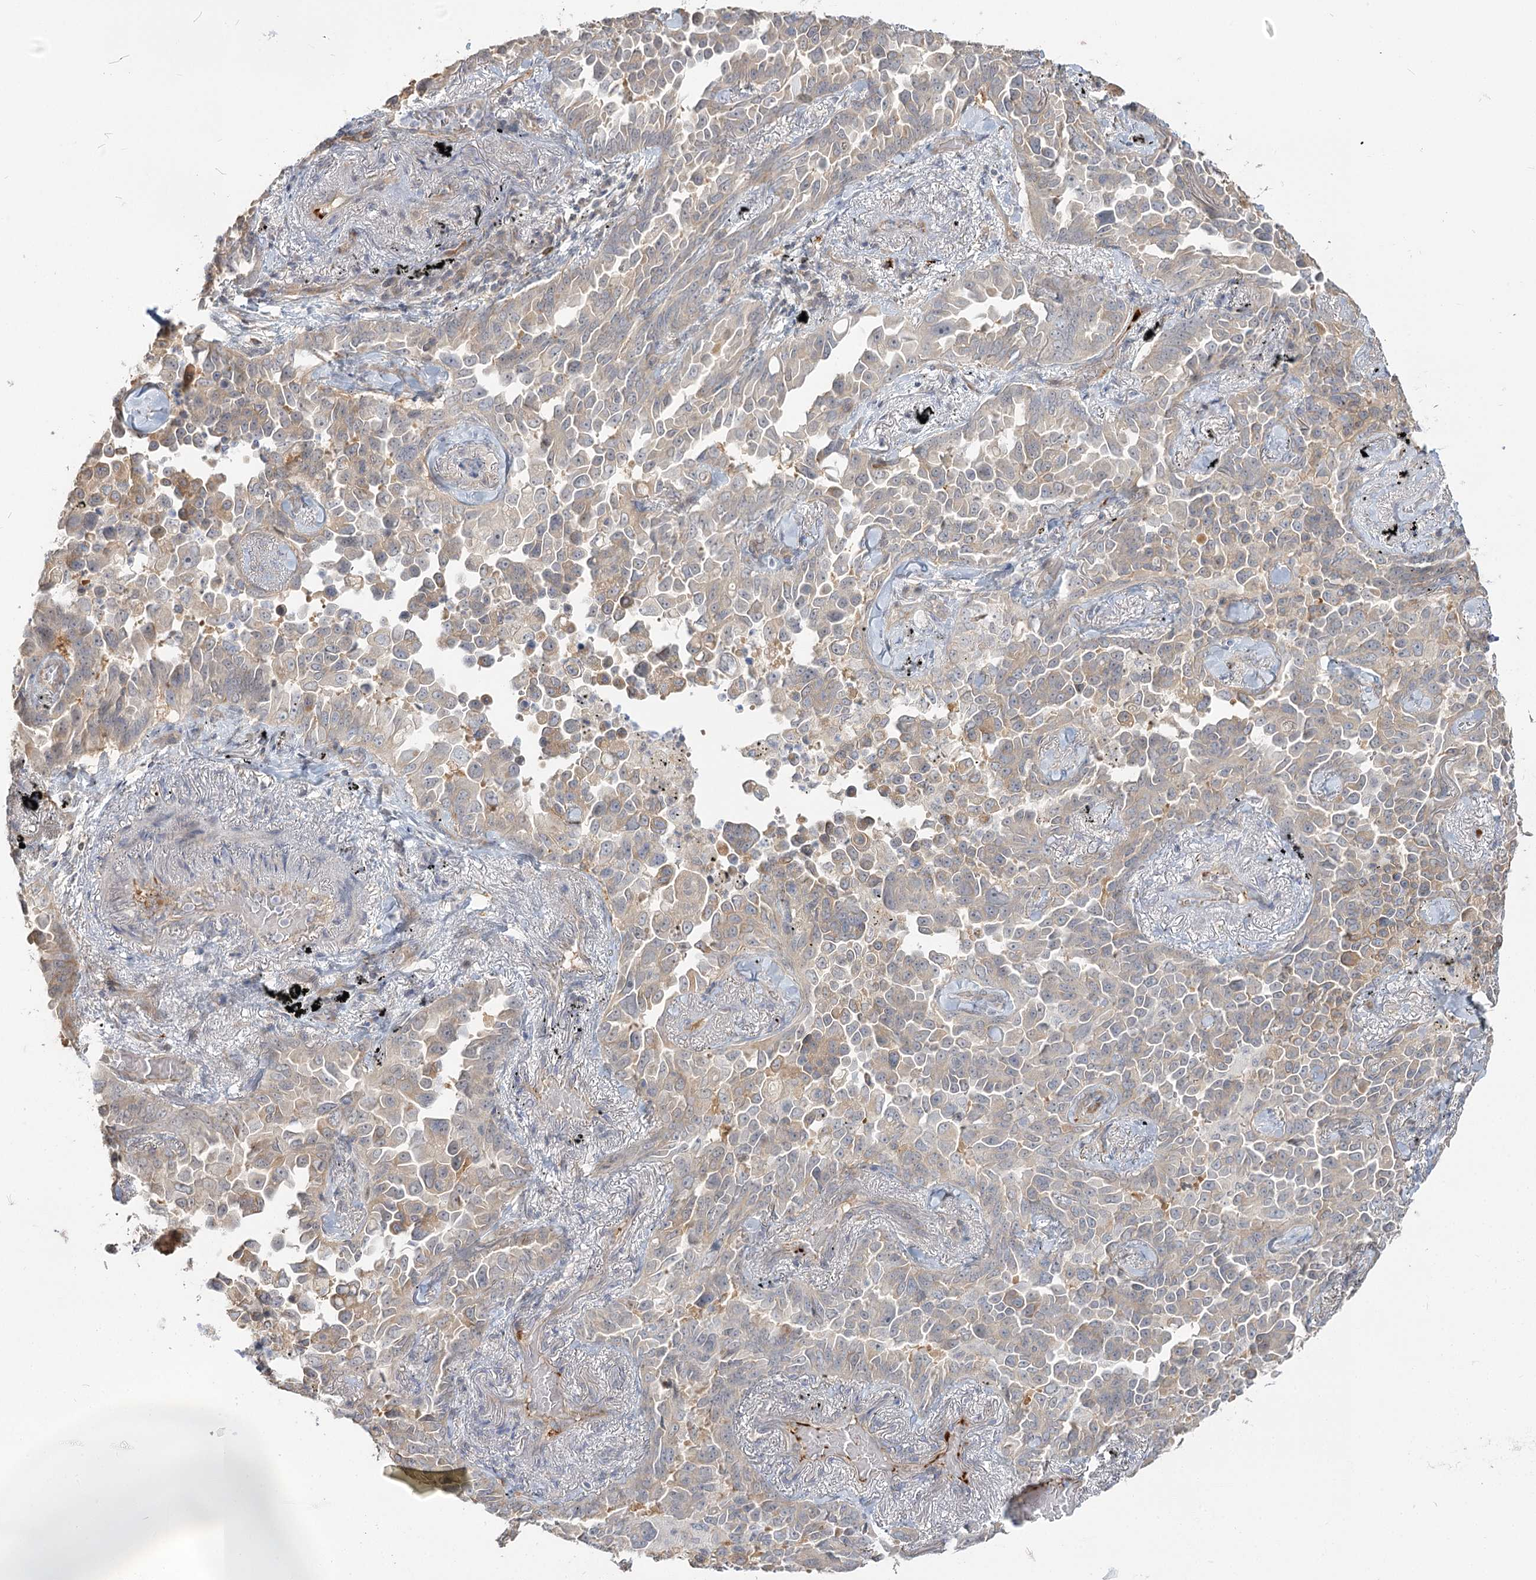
{"staining": {"intensity": "weak", "quantity": "<25%", "location": "cytoplasmic/membranous"}, "tissue": "lung cancer", "cell_type": "Tumor cells", "image_type": "cancer", "snomed": [{"axis": "morphology", "description": "Adenocarcinoma, NOS"}, {"axis": "topography", "description": "Lung"}], "caption": "Photomicrograph shows no significant protein staining in tumor cells of lung cancer (adenocarcinoma).", "gene": "GUCY2C", "patient": {"sex": "female", "age": 67}}